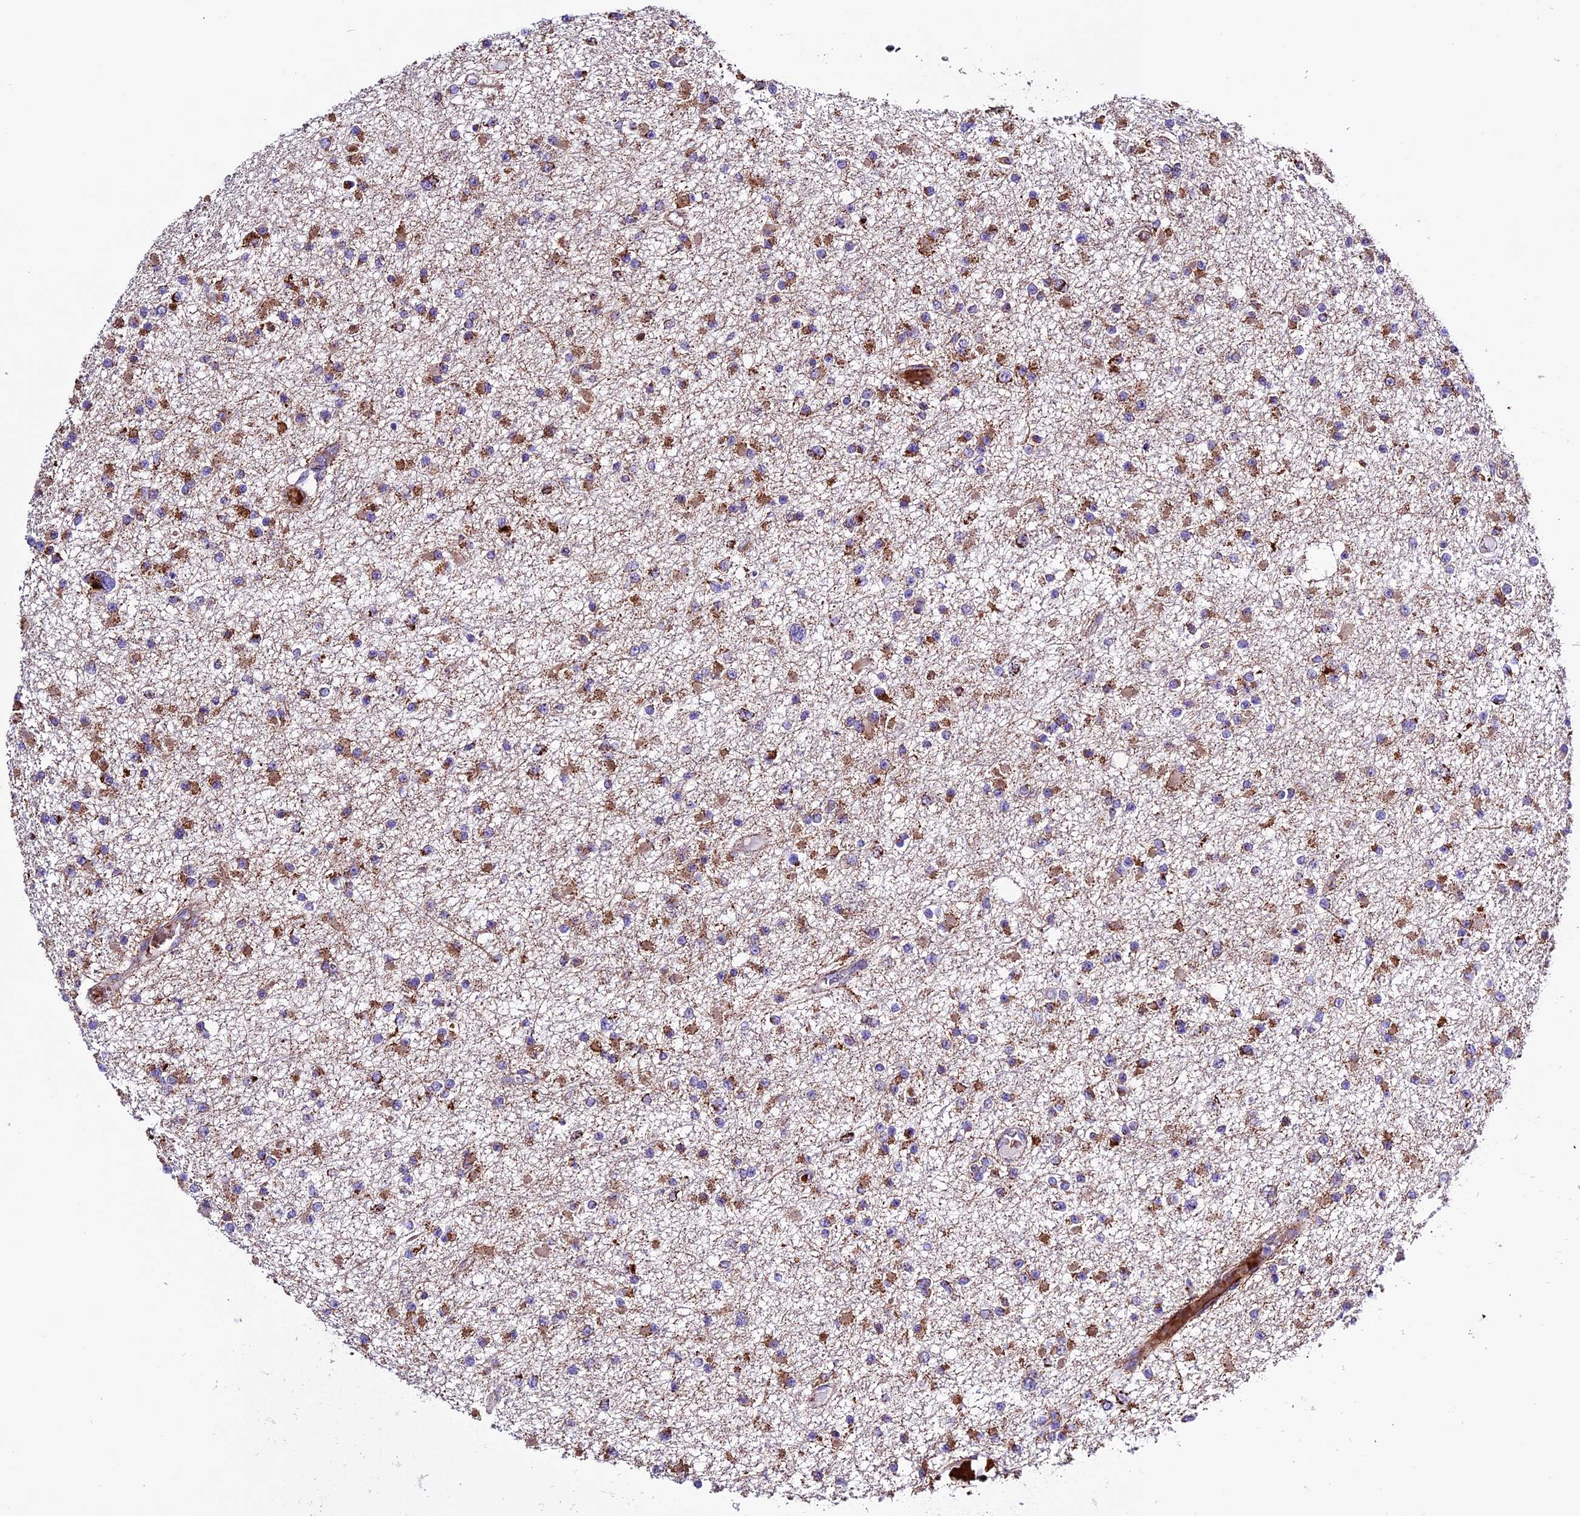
{"staining": {"intensity": "moderate", "quantity": ">75%", "location": "cytoplasmic/membranous"}, "tissue": "glioma", "cell_type": "Tumor cells", "image_type": "cancer", "snomed": [{"axis": "morphology", "description": "Glioma, malignant, Low grade"}, {"axis": "topography", "description": "Brain"}], "caption": "Moderate cytoplasmic/membranous staining for a protein is identified in about >75% of tumor cells of malignant glioma (low-grade) using IHC.", "gene": "CX3CL1", "patient": {"sex": "female", "age": 22}}